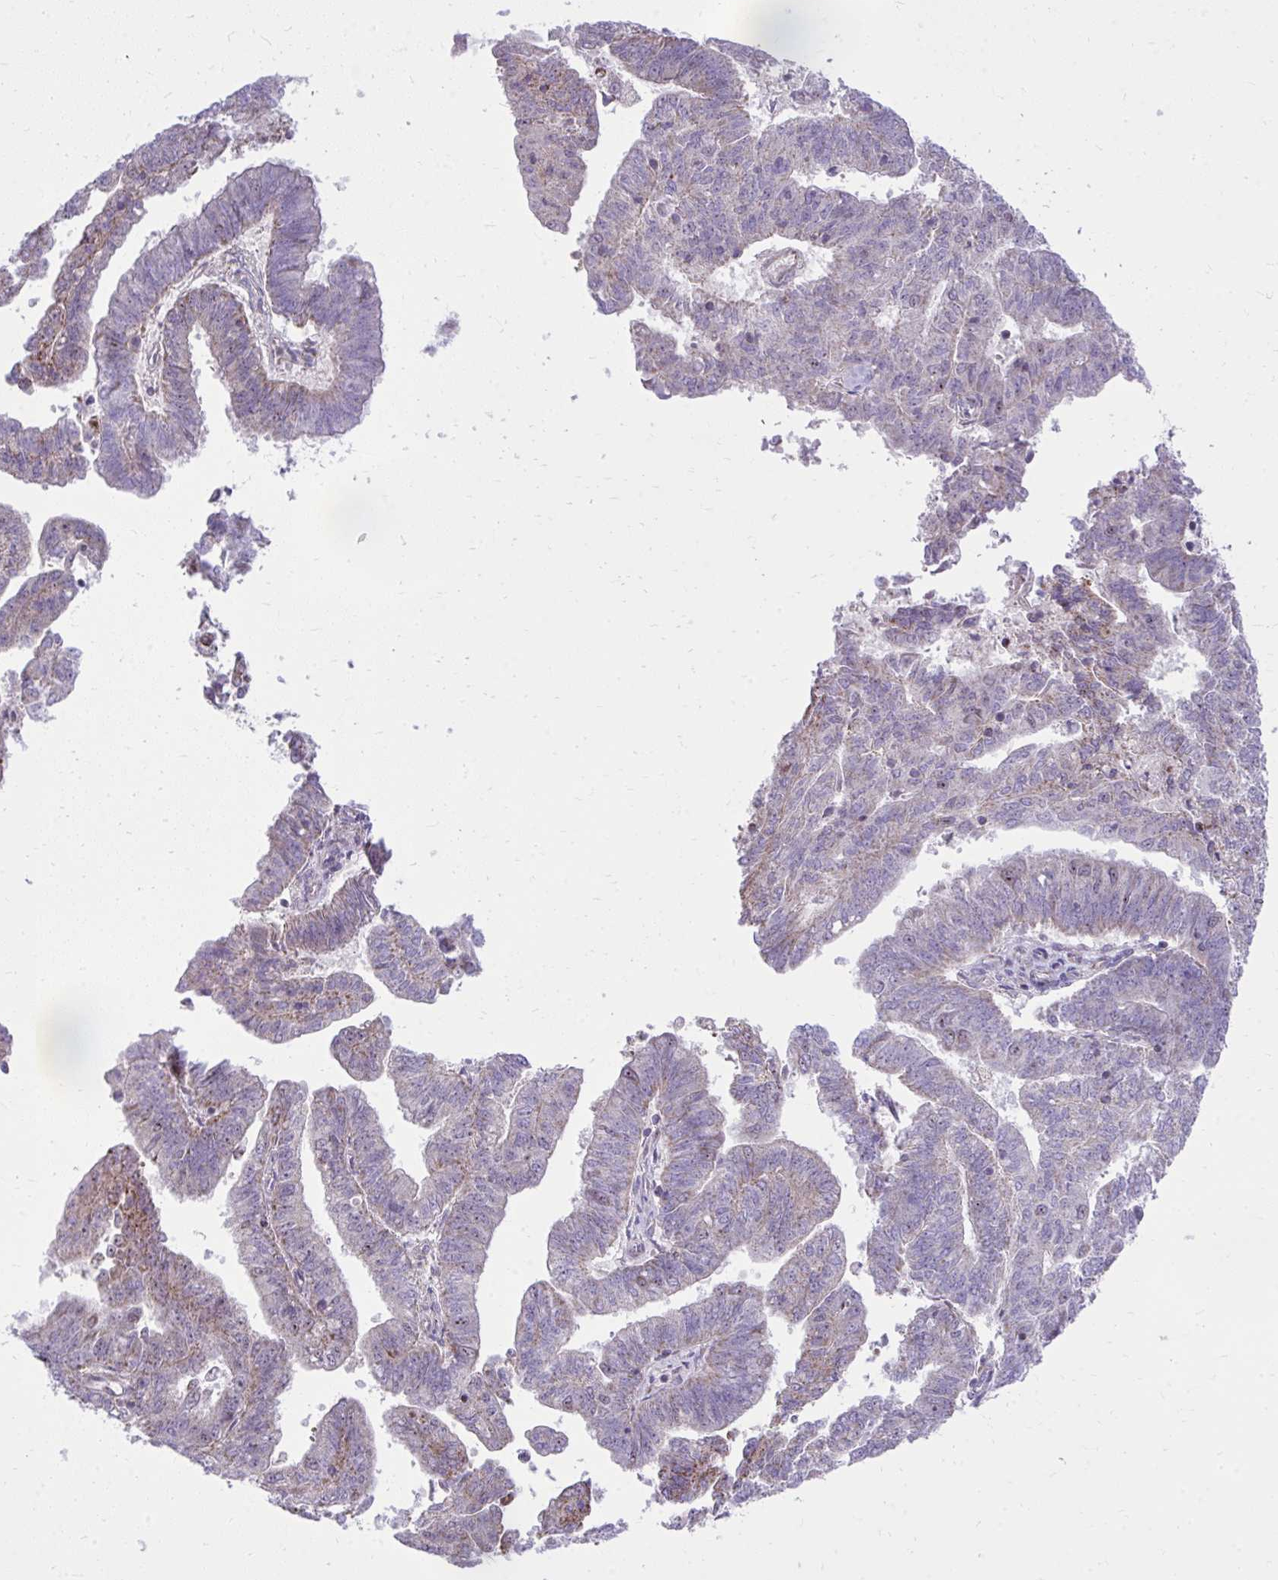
{"staining": {"intensity": "negative", "quantity": "none", "location": "none"}, "tissue": "endometrial cancer", "cell_type": "Tumor cells", "image_type": "cancer", "snomed": [{"axis": "morphology", "description": "Adenocarcinoma, NOS"}, {"axis": "topography", "description": "Endometrium"}], "caption": "This is an IHC histopathology image of endometrial cancer. There is no expression in tumor cells.", "gene": "GPRIN3", "patient": {"sex": "female", "age": 82}}